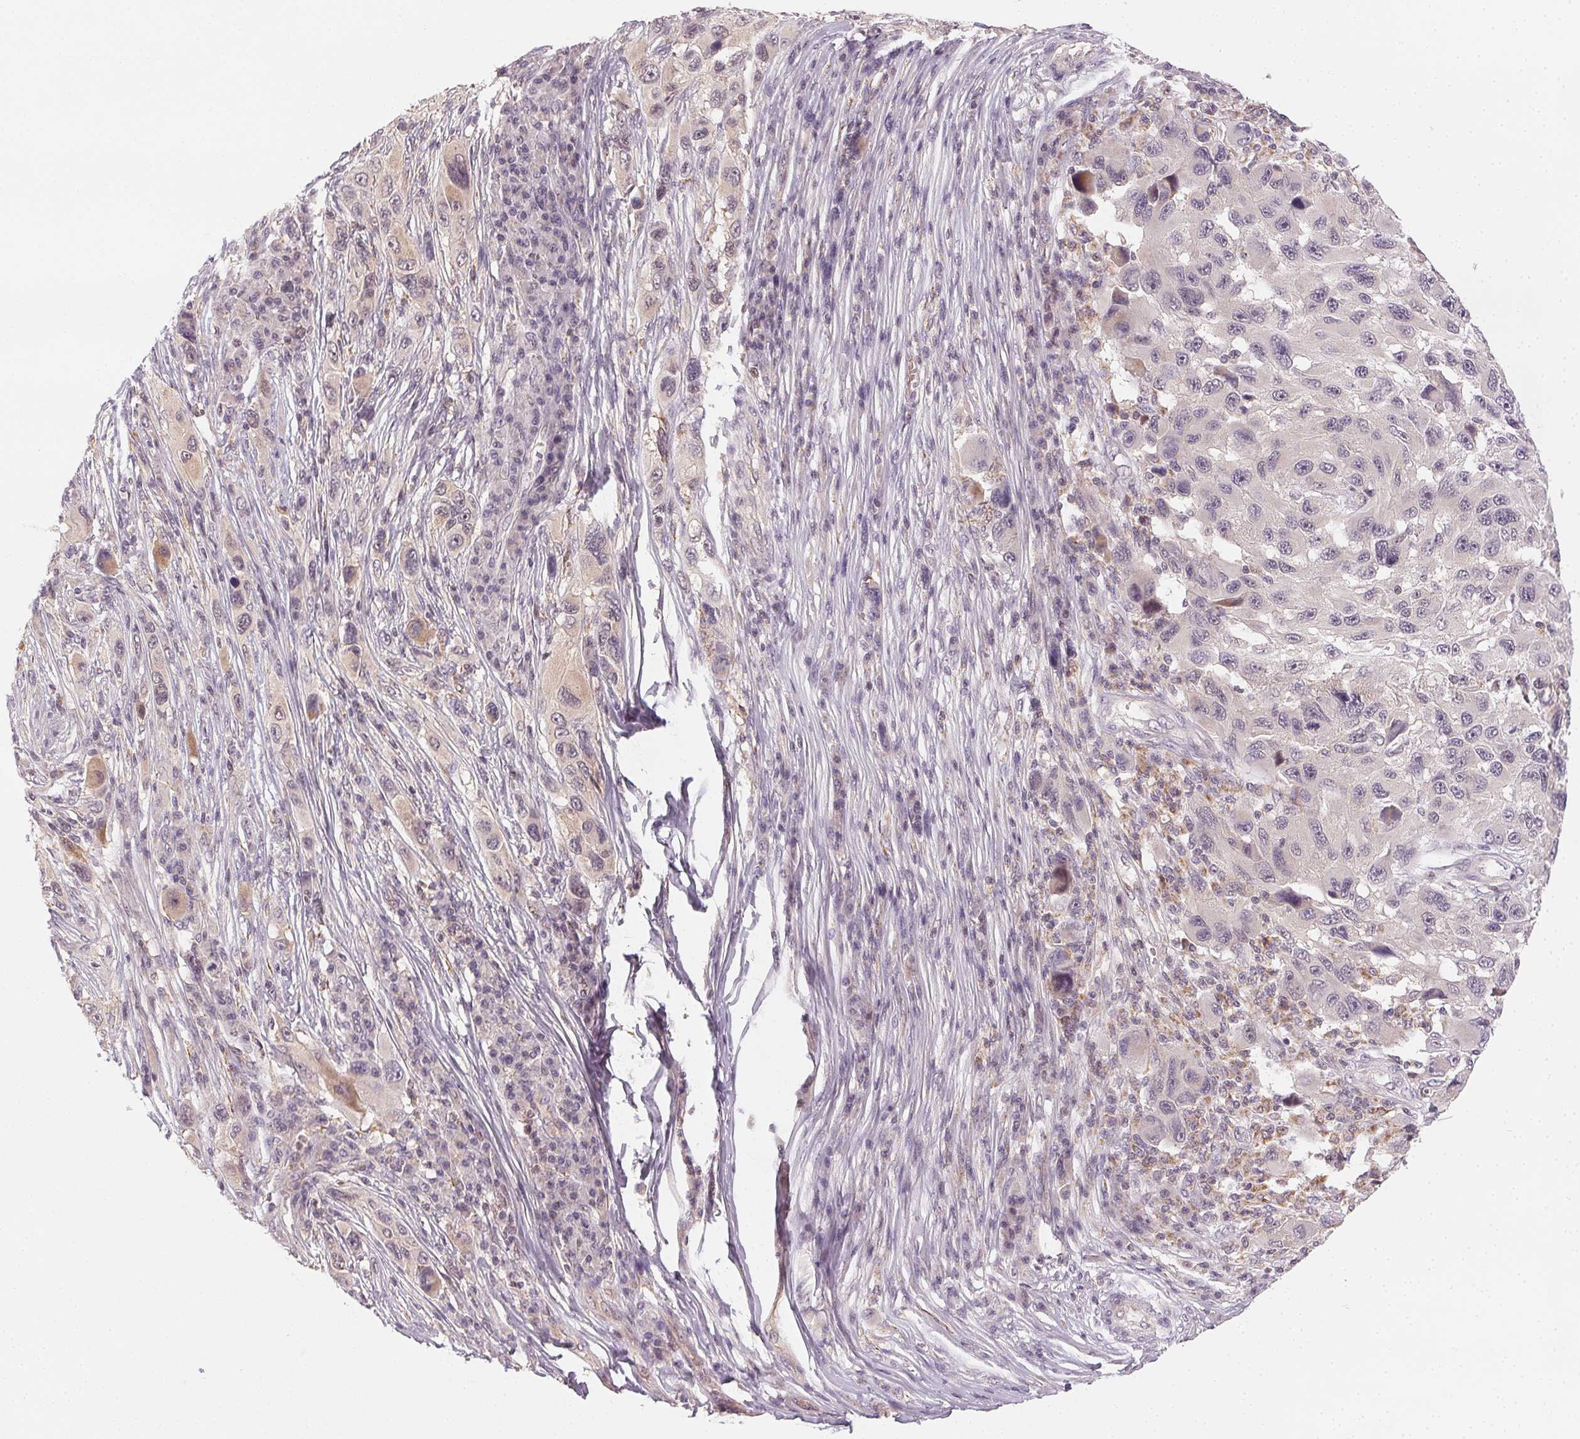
{"staining": {"intensity": "weak", "quantity": "<25%", "location": "cytoplasmic/membranous"}, "tissue": "melanoma", "cell_type": "Tumor cells", "image_type": "cancer", "snomed": [{"axis": "morphology", "description": "Malignant melanoma, NOS"}, {"axis": "topography", "description": "Skin"}], "caption": "A high-resolution micrograph shows IHC staining of malignant melanoma, which exhibits no significant positivity in tumor cells.", "gene": "NCOA4", "patient": {"sex": "male", "age": 53}}